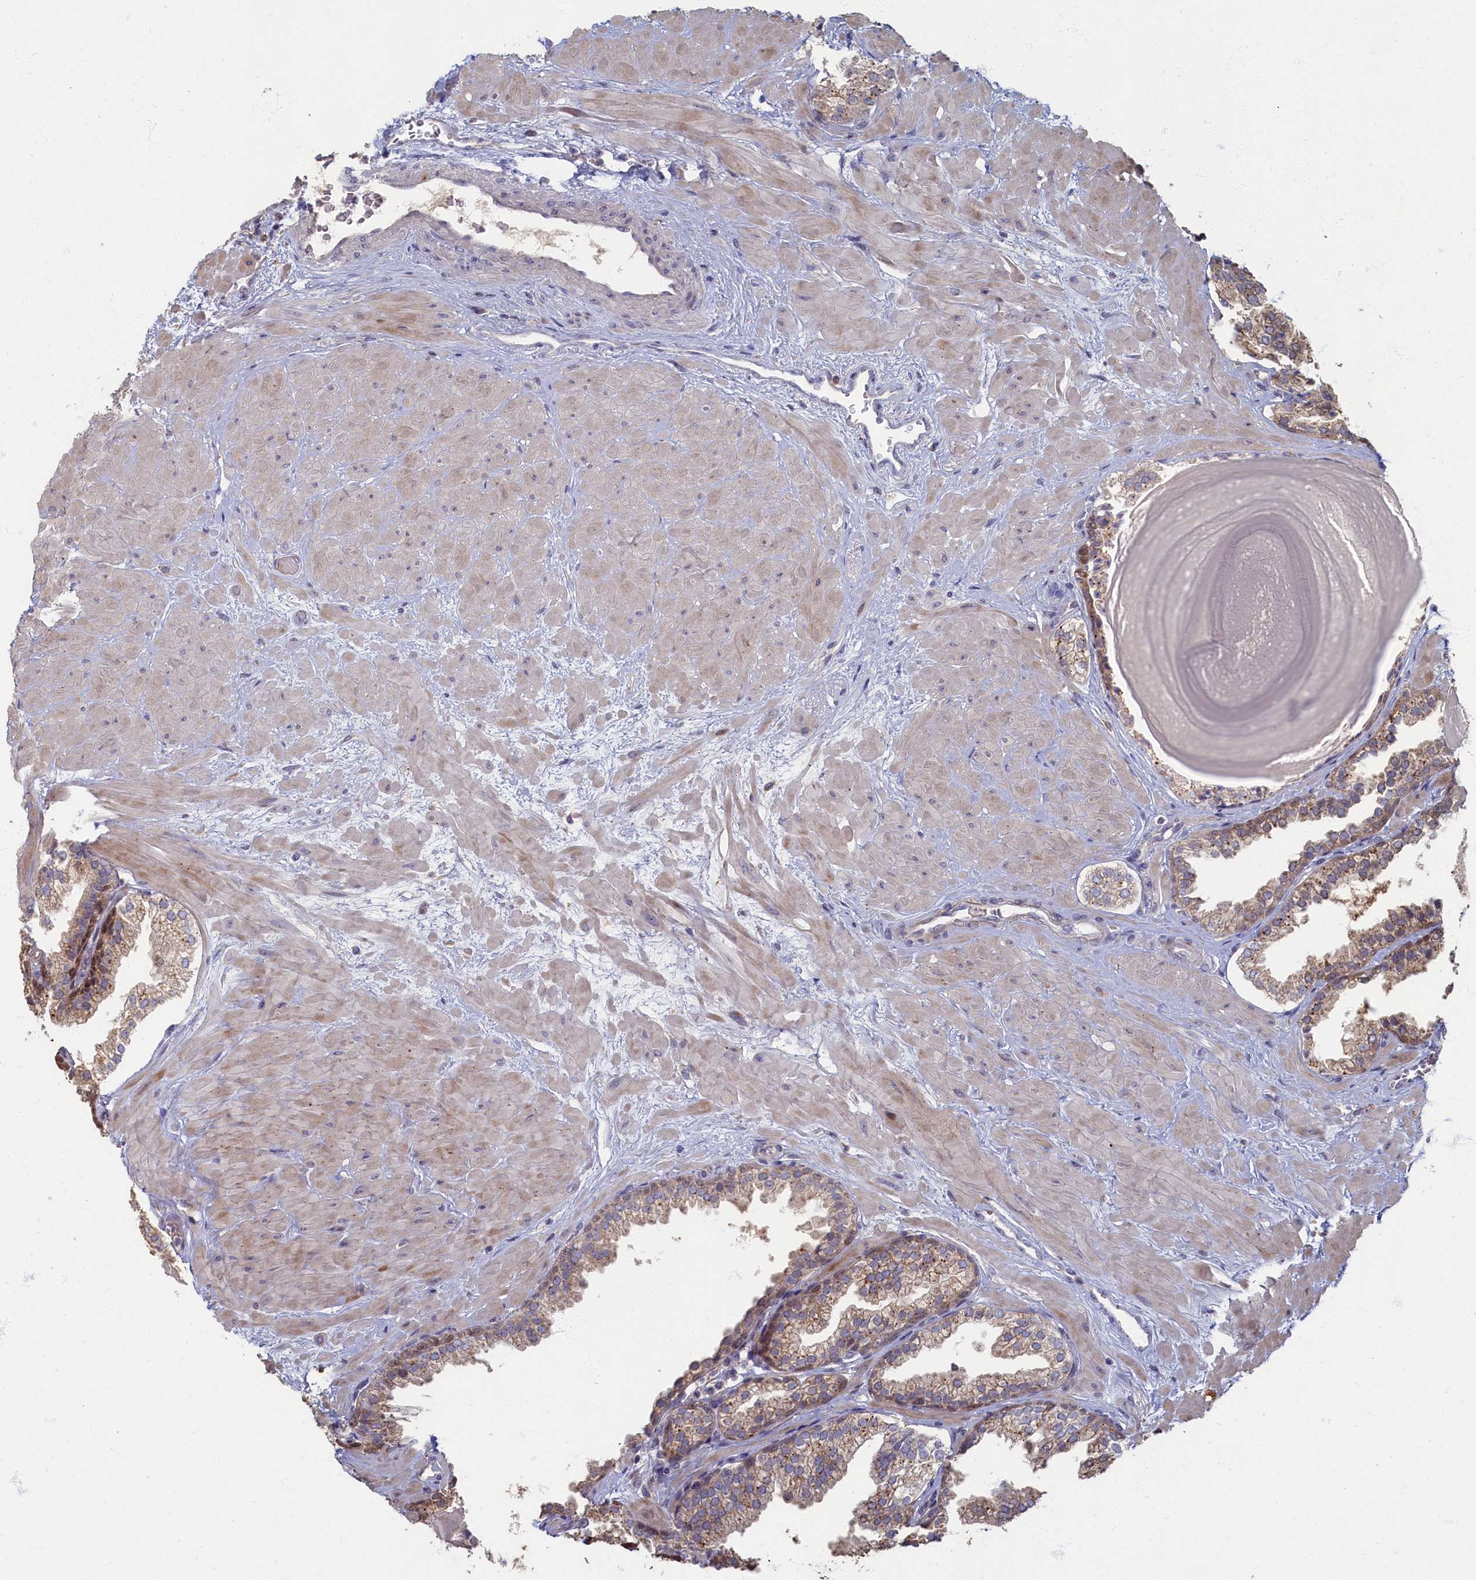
{"staining": {"intensity": "moderate", "quantity": "25%-75%", "location": "cytoplasmic/membranous"}, "tissue": "prostate", "cell_type": "Glandular cells", "image_type": "normal", "snomed": [{"axis": "morphology", "description": "Normal tissue, NOS"}, {"axis": "topography", "description": "Prostate"}], "caption": "Moderate cytoplasmic/membranous protein staining is seen in approximately 25%-75% of glandular cells in prostate.", "gene": "HUNK", "patient": {"sex": "male", "age": 48}}